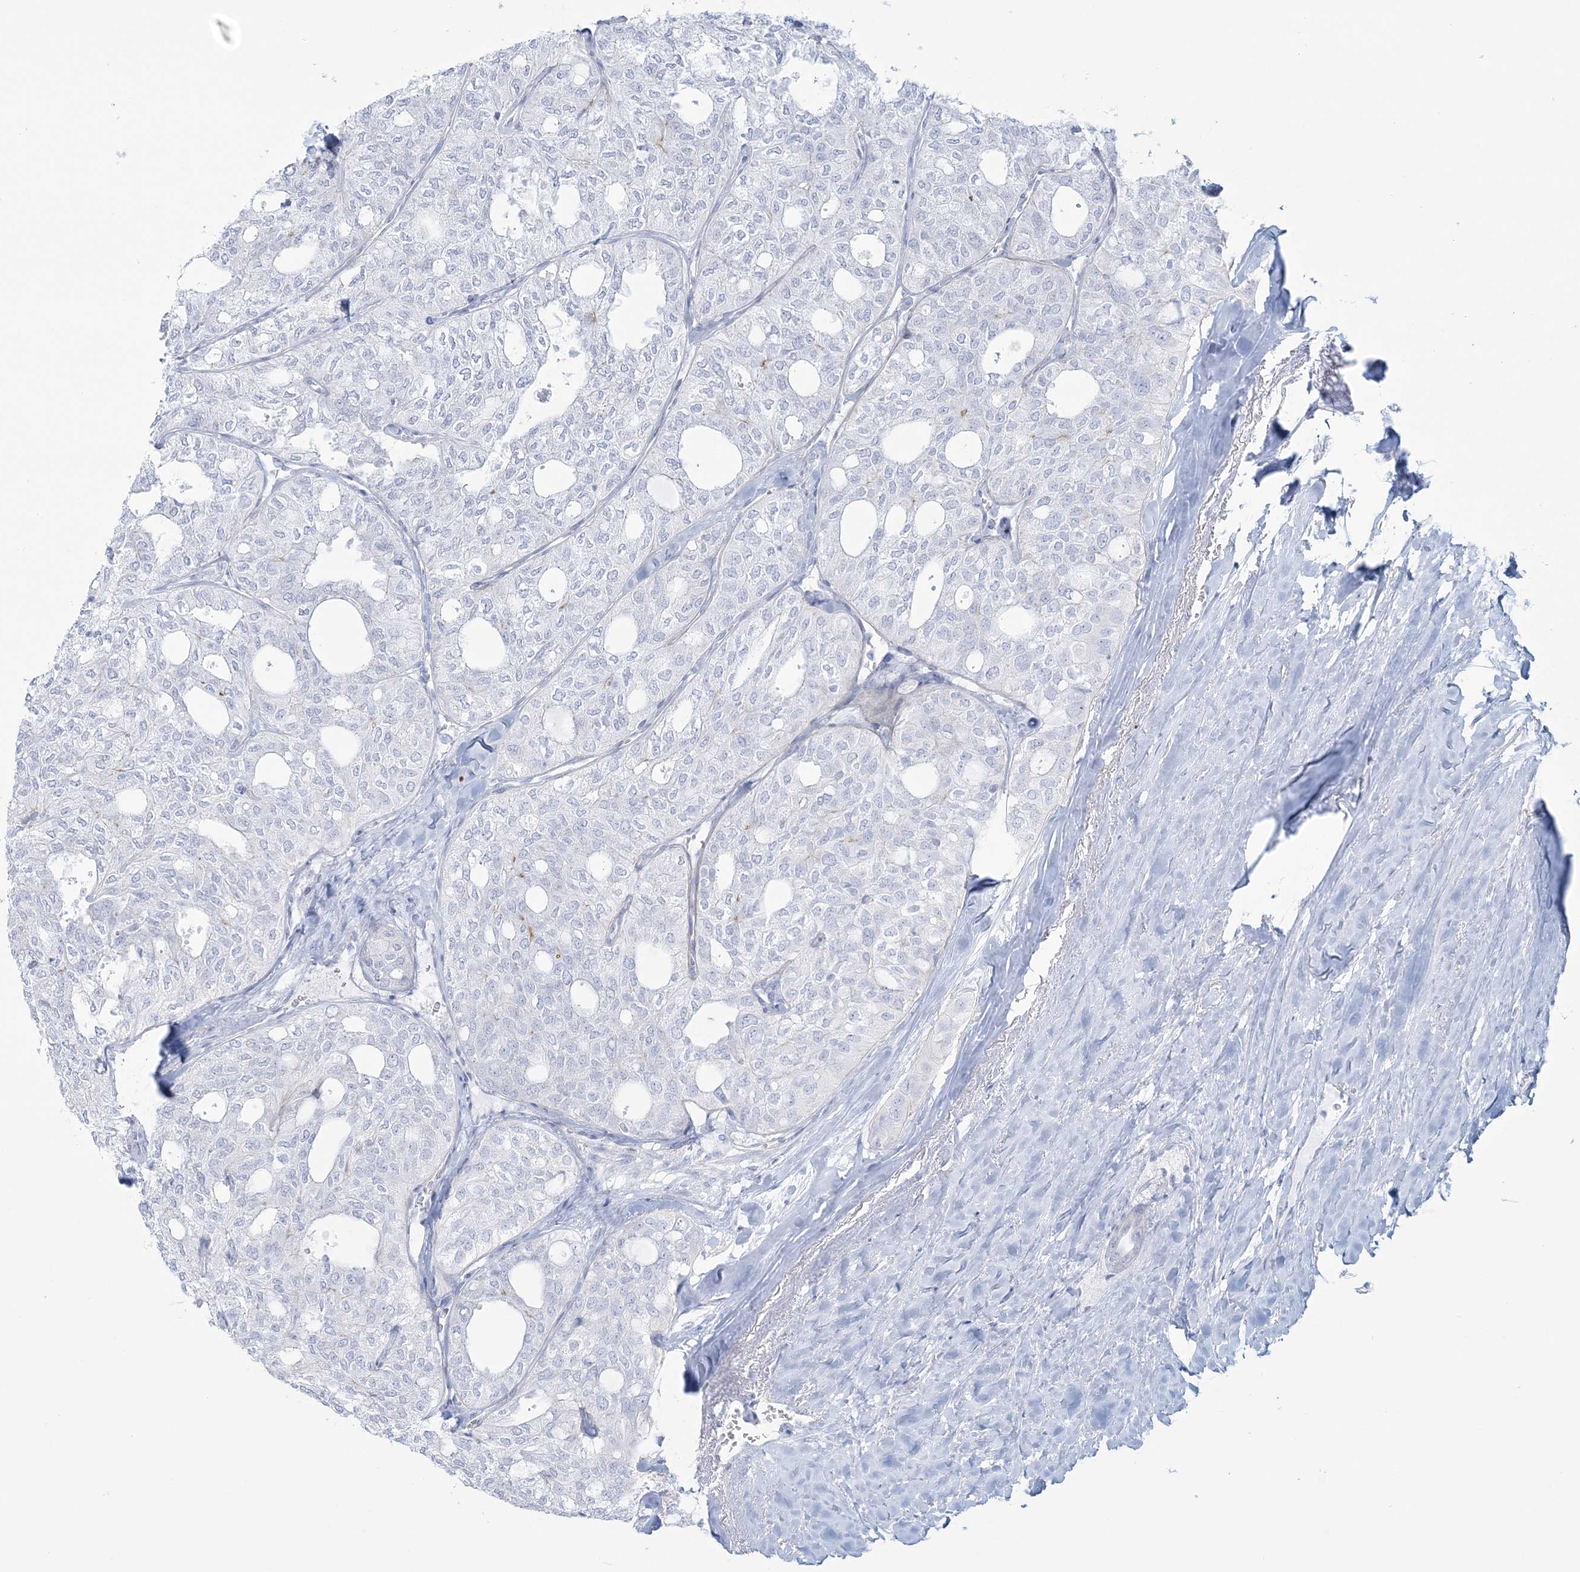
{"staining": {"intensity": "negative", "quantity": "none", "location": "none"}, "tissue": "thyroid cancer", "cell_type": "Tumor cells", "image_type": "cancer", "snomed": [{"axis": "morphology", "description": "Follicular adenoma carcinoma, NOS"}, {"axis": "topography", "description": "Thyroid gland"}], "caption": "Histopathology image shows no protein expression in tumor cells of thyroid cancer tissue.", "gene": "ADGB", "patient": {"sex": "male", "age": 75}}